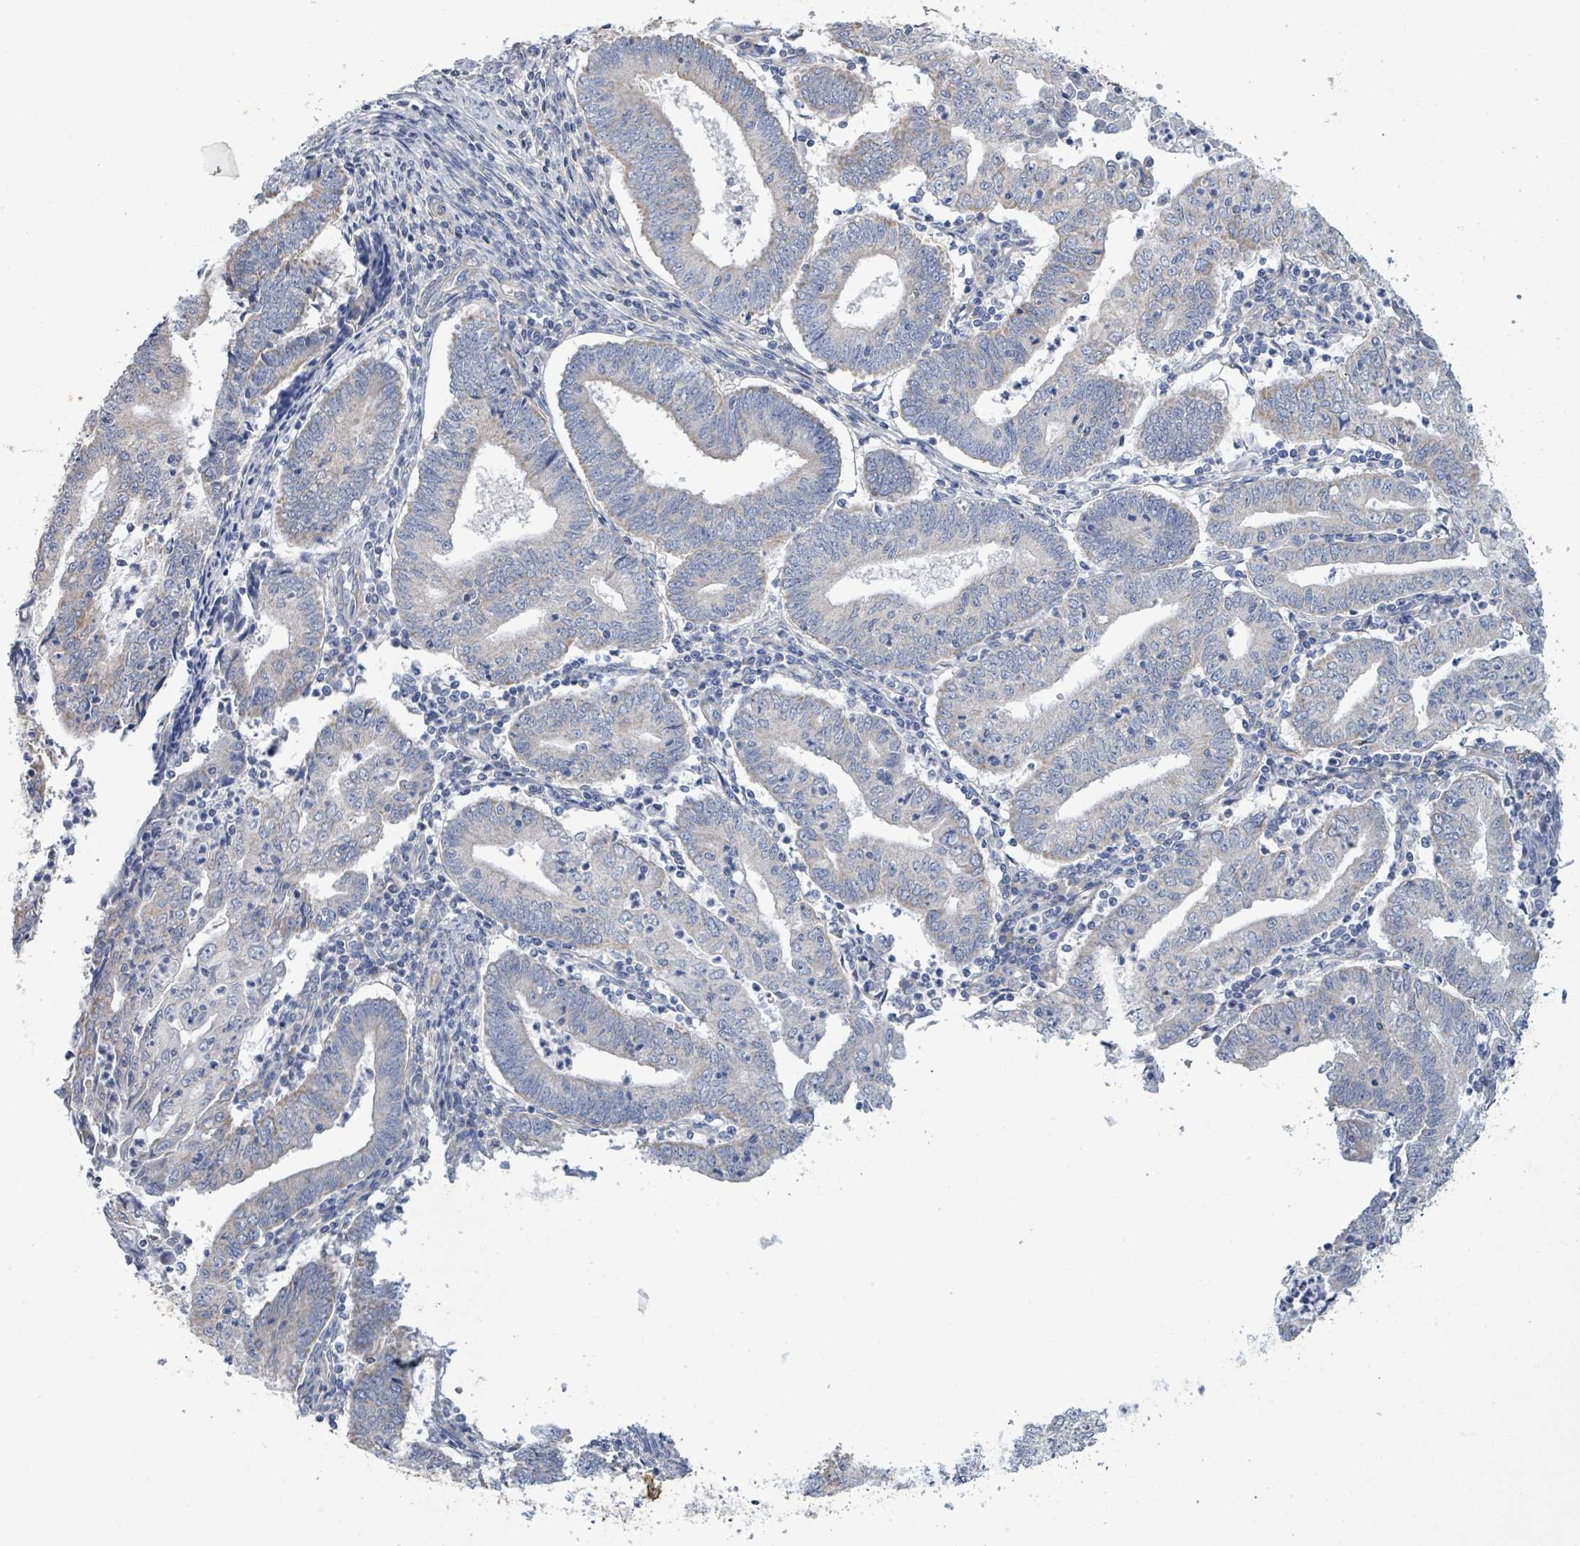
{"staining": {"intensity": "negative", "quantity": "none", "location": "none"}, "tissue": "endometrial cancer", "cell_type": "Tumor cells", "image_type": "cancer", "snomed": [{"axis": "morphology", "description": "Adenocarcinoma, NOS"}, {"axis": "topography", "description": "Endometrium"}], "caption": "A high-resolution micrograph shows IHC staining of endometrial adenocarcinoma, which shows no significant staining in tumor cells.", "gene": "ALG12", "patient": {"sex": "female", "age": 60}}